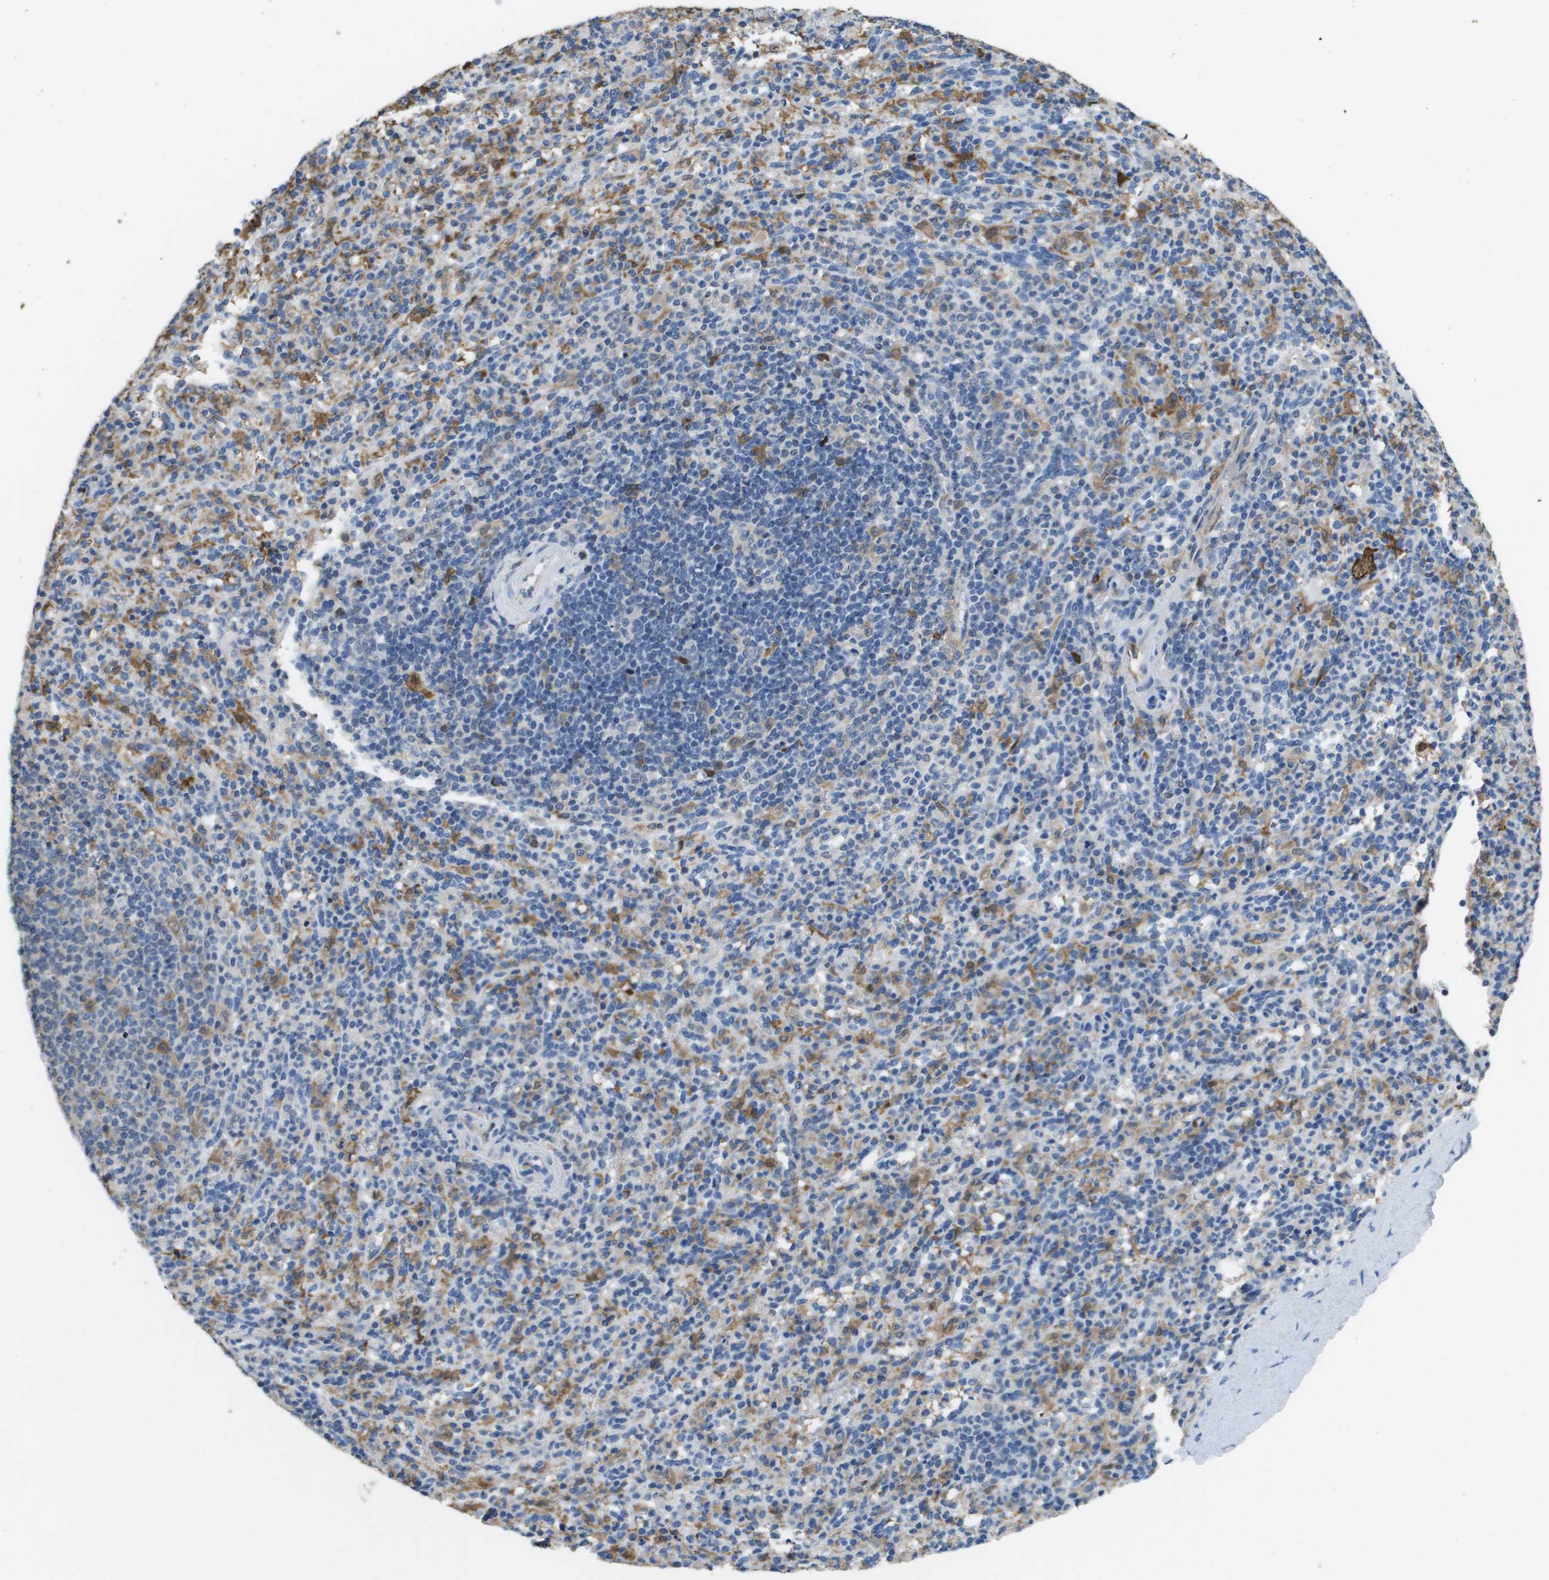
{"staining": {"intensity": "moderate", "quantity": "25%-75%", "location": "cytoplasmic/membranous"}, "tissue": "spleen", "cell_type": "Cells in red pulp", "image_type": "normal", "snomed": [{"axis": "morphology", "description": "Normal tissue, NOS"}, {"axis": "topography", "description": "Spleen"}], "caption": "High-power microscopy captured an immunohistochemistry histopathology image of benign spleen, revealing moderate cytoplasmic/membranous staining in about 25%-75% of cells in red pulp.", "gene": "FABP5", "patient": {"sex": "male", "age": 36}}